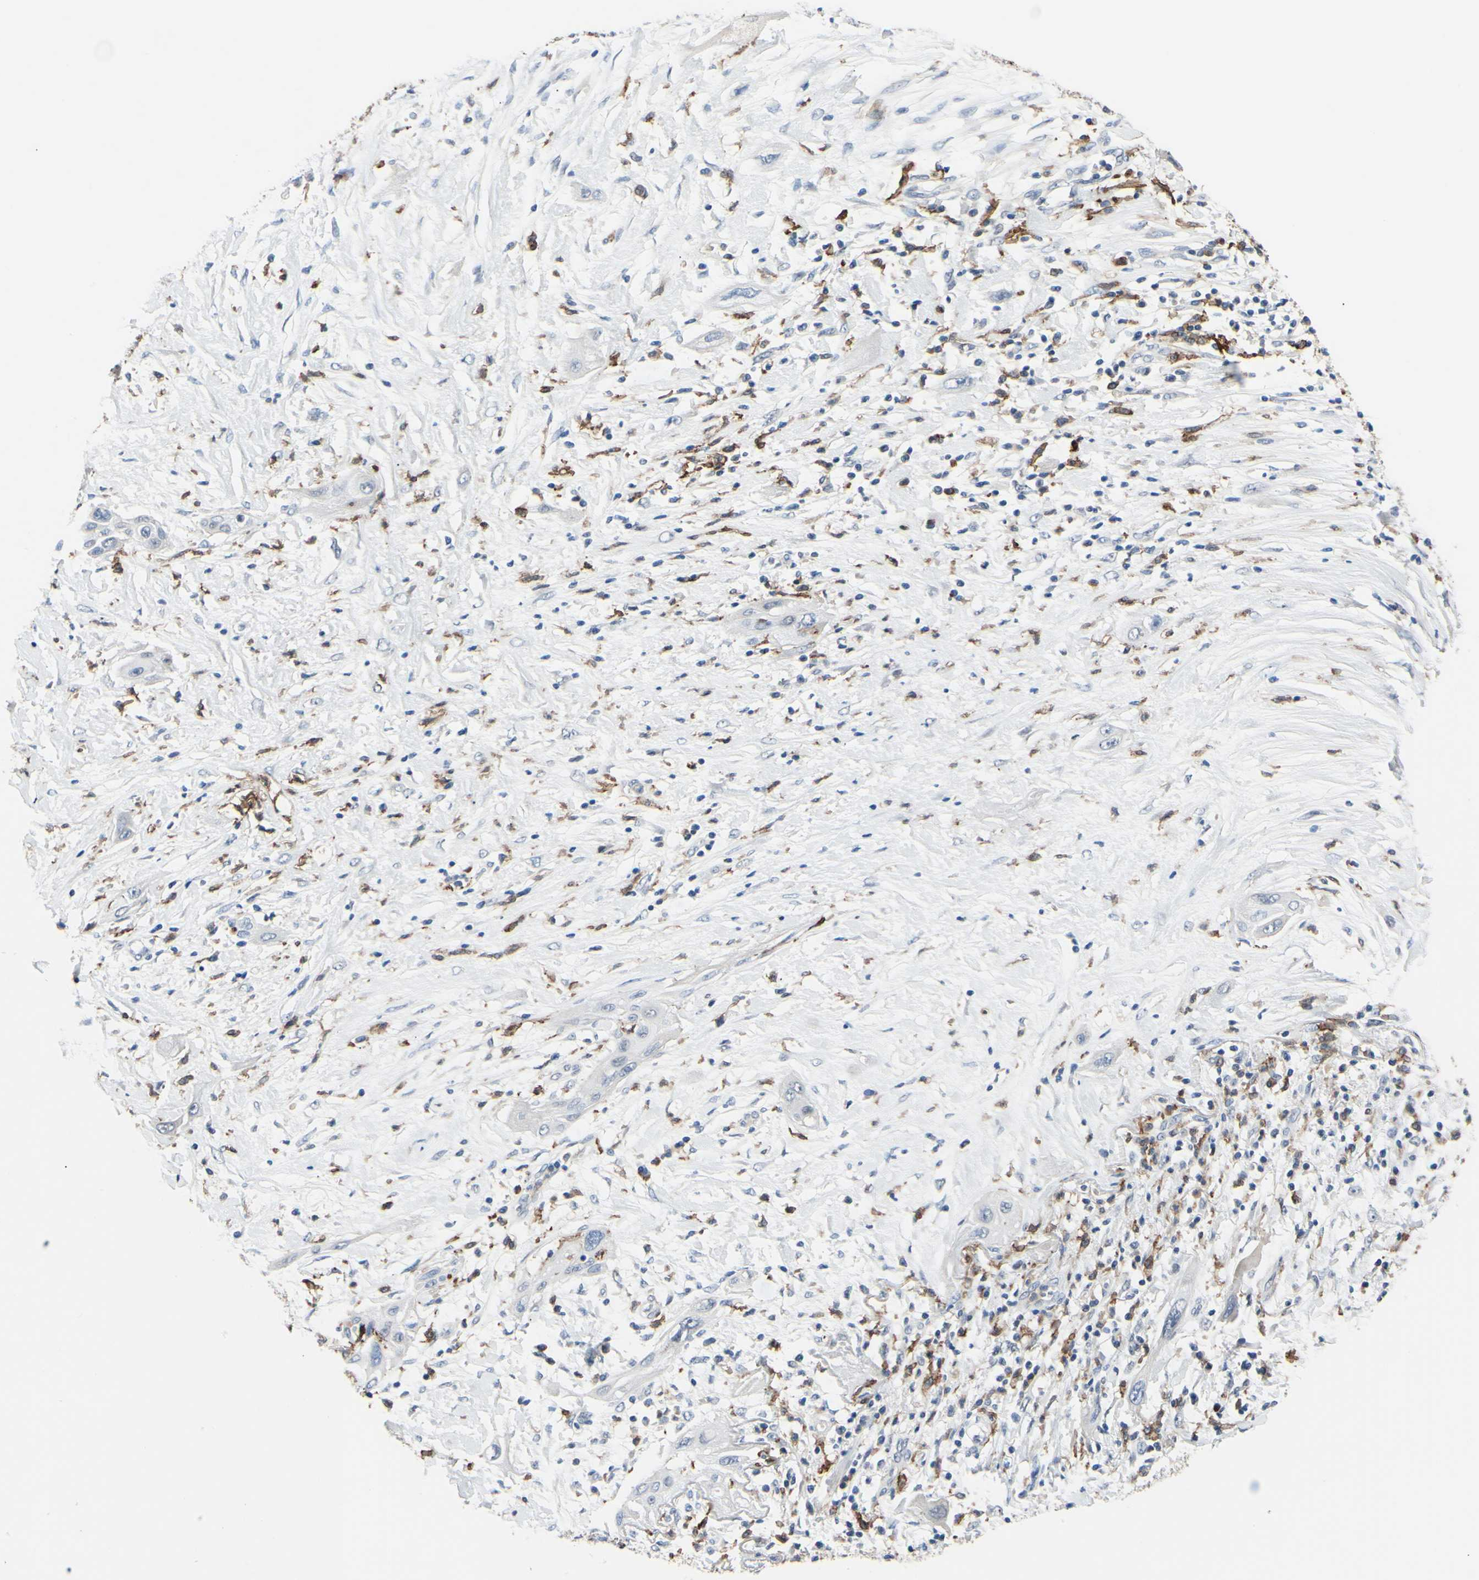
{"staining": {"intensity": "negative", "quantity": "none", "location": "none"}, "tissue": "lung cancer", "cell_type": "Tumor cells", "image_type": "cancer", "snomed": [{"axis": "morphology", "description": "Squamous cell carcinoma, NOS"}, {"axis": "topography", "description": "Lung"}], "caption": "The micrograph displays no staining of tumor cells in squamous cell carcinoma (lung). (DAB (3,3'-diaminobenzidine) immunohistochemistry (IHC) with hematoxylin counter stain).", "gene": "FCGR2A", "patient": {"sex": "female", "age": 47}}